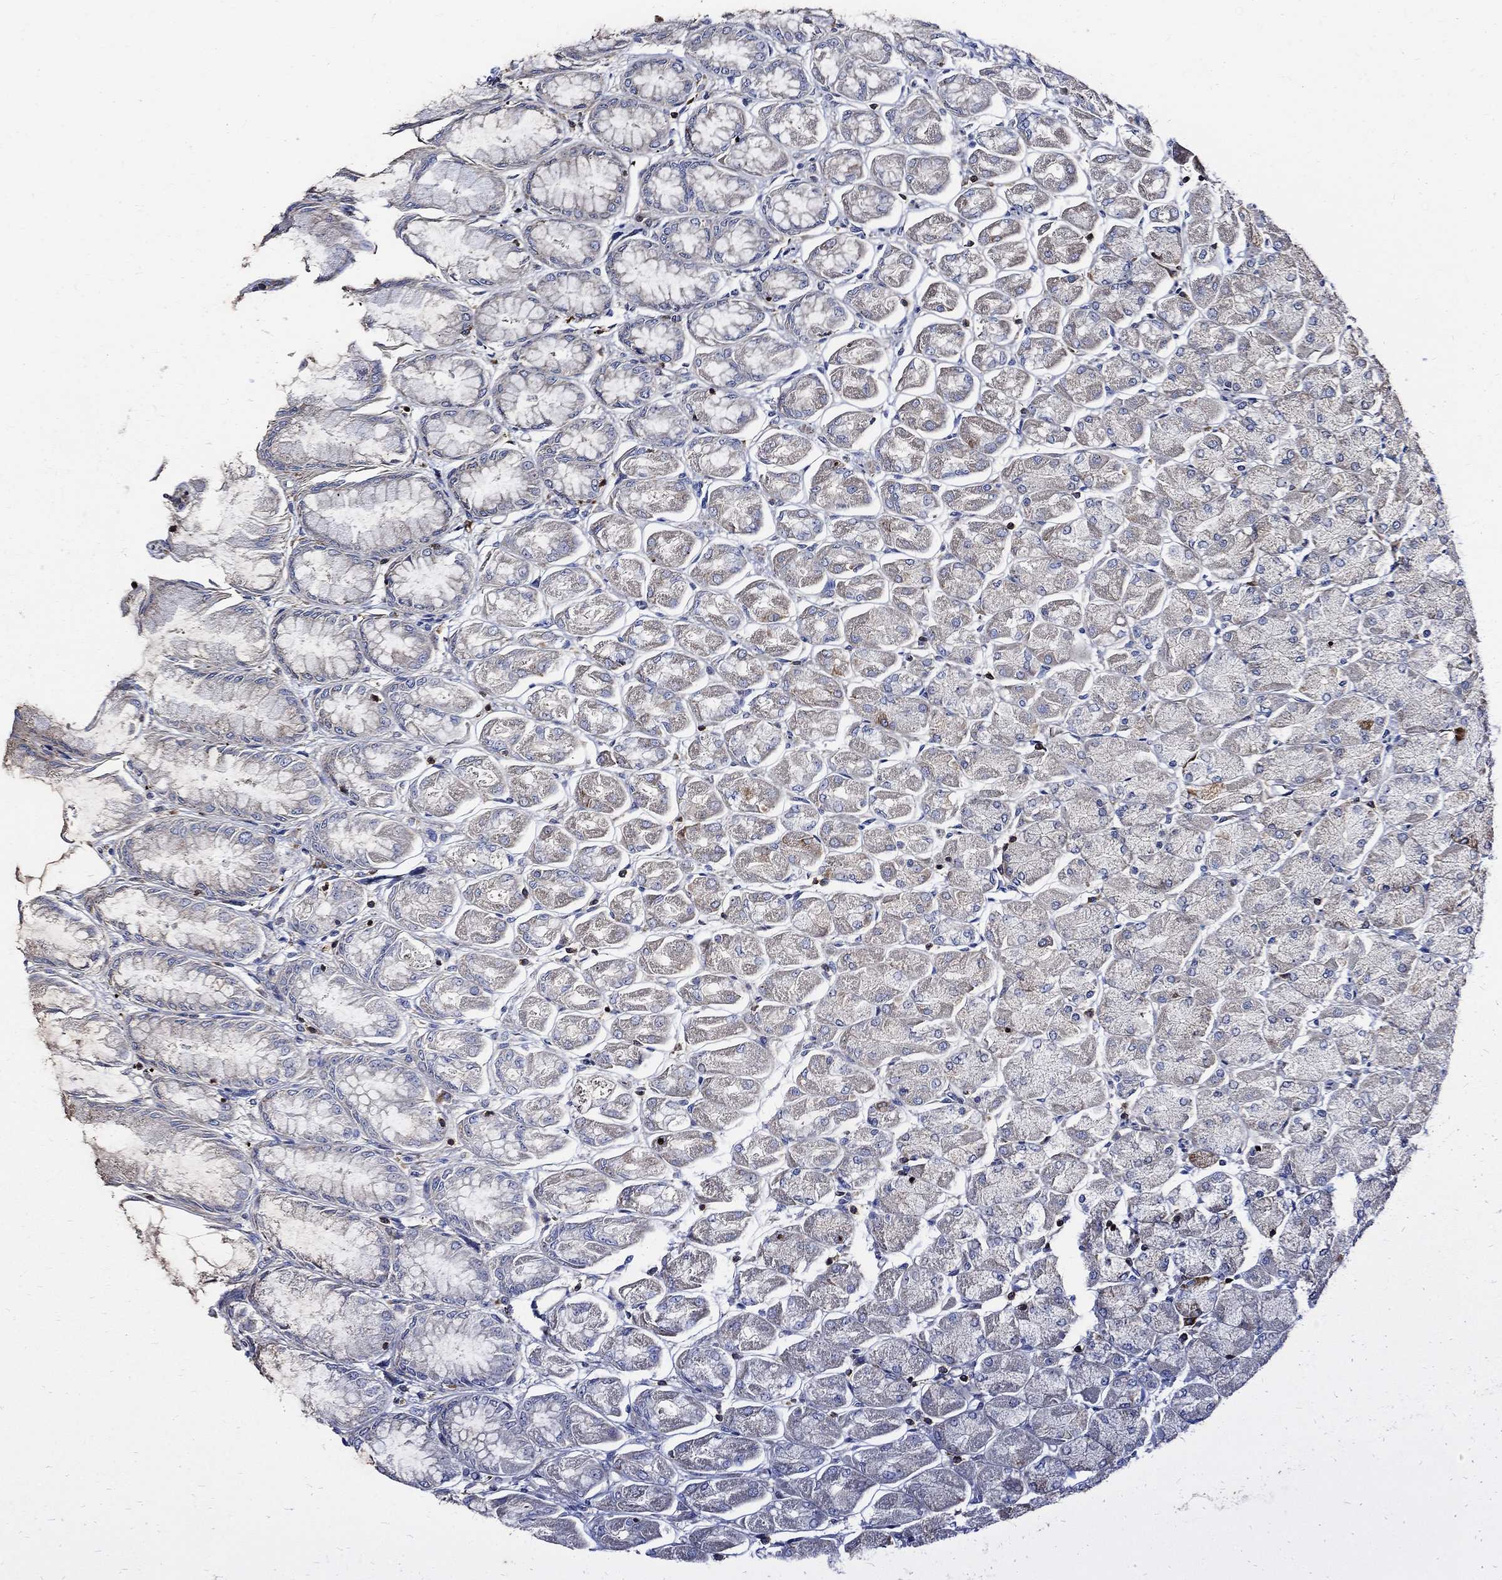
{"staining": {"intensity": "moderate", "quantity": "25%-75%", "location": "cytoplasmic/membranous"}, "tissue": "stomach", "cell_type": "Glandular cells", "image_type": "normal", "snomed": [{"axis": "morphology", "description": "Normal tissue, NOS"}, {"axis": "topography", "description": "Stomach, upper"}], "caption": "Moderate cytoplasmic/membranous protein staining is seen in about 25%-75% of glandular cells in stomach. (Stains: DAB in brown, nuclei in blue, Microscopy: brightfield microscopy at high magnification).", "gene": "AGAP2", "patient": {"sex": "male", "age": 60}}